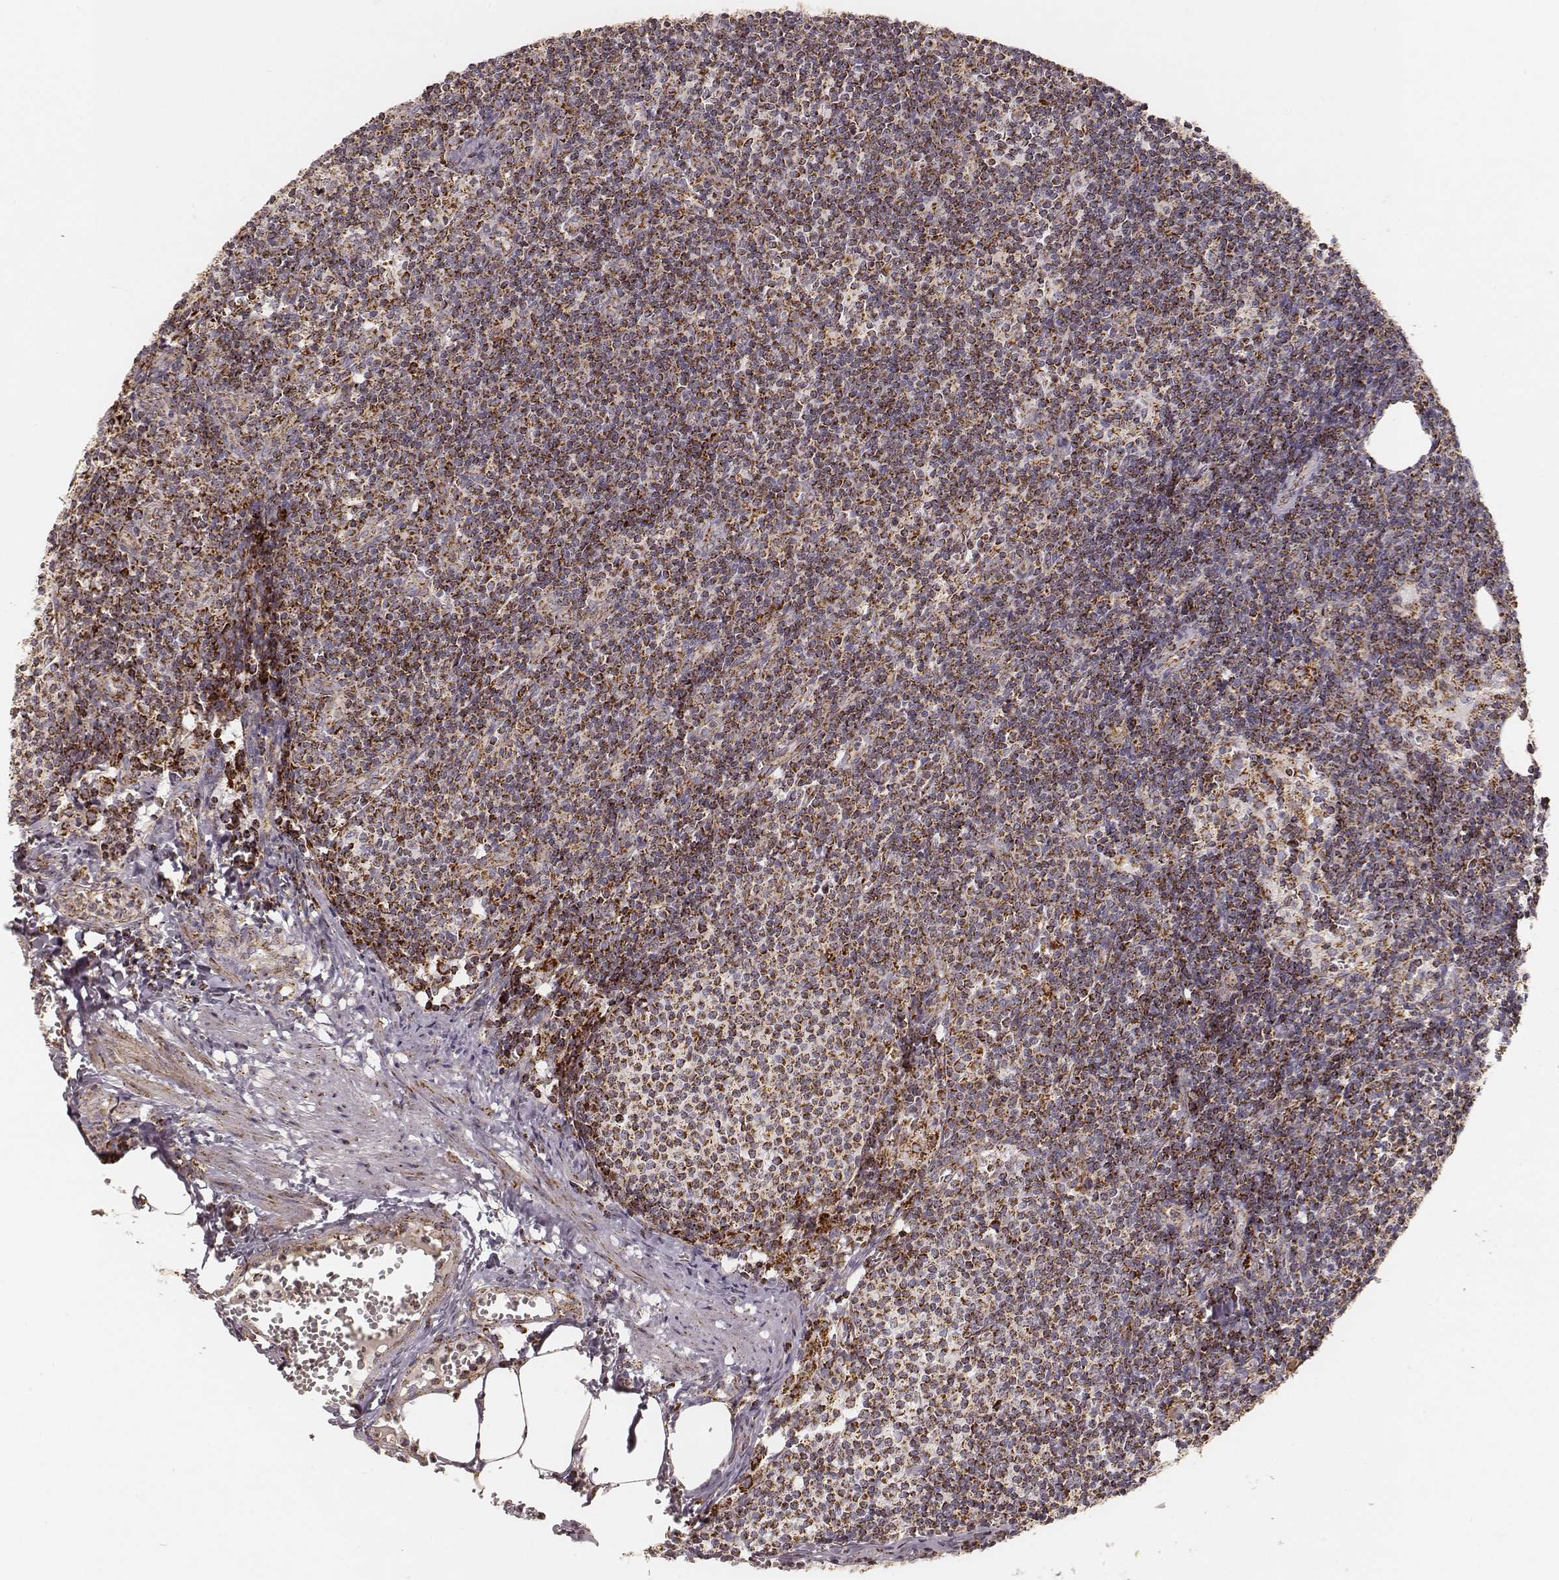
{"staining": {"intensity": "strong", "quantity": ">75%", "location": "cytoplasmic/membranous"}, "tissue": "lymph node", "cell_type": "Germinal center cells", "image_type": "normal", "snomed": [{"axis": "morphology", "description": "Normal tissue, NOS"}, {"axis": "topography", "description": "Lymph node"}], "caption": "A photomicrograph of lymph node stained for a protein exhibits strong cytoplasmic/membranous brown staining in germinal center cells. (DAB (3,3'-diaminobenzidine) = brown stain, brightfield microscopy at high magnification).", "gene": "CS", "patient": {"sex": "female", "age": 50}}